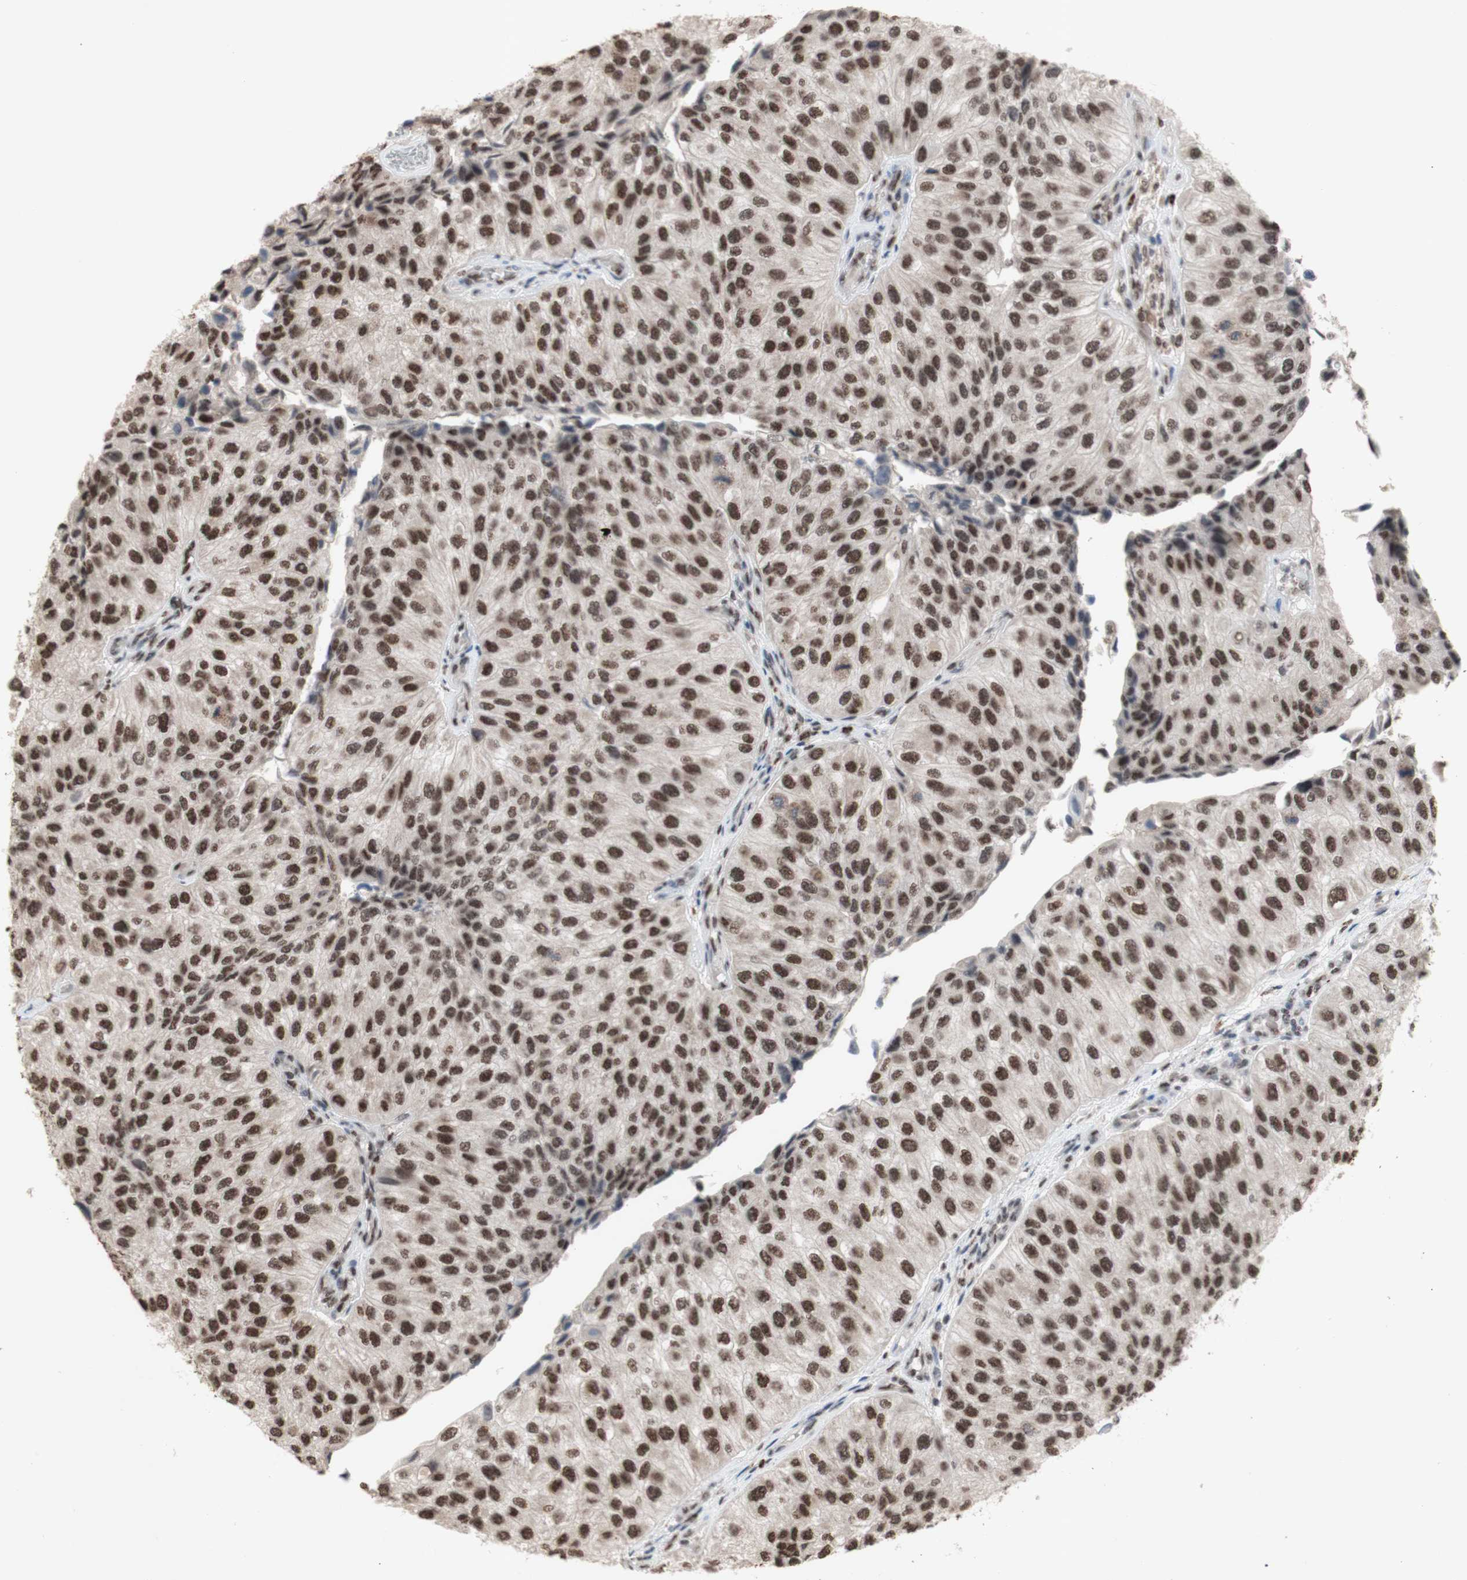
{"staining": {"intensity": "moderate", "quantity": ">75%", "location": "nuclear"}, "tissue": "urothelial cancer", "cell_type": "Tumor cells", "image_type": "cancer", "snomed": [{"axis": "morphology", "description": "Urothelial carcinoma, High grade"}, {"axis": "topography", "description": "Kidney"}, {"axis": "topography", "description": "Urinary bladder"}], "caption": "Human urothelial cancer stained with a protein marker displays moderate staining in tumor cells.", "gene": "SFPQ", "patient": {"sex": "male", "age": 77}}